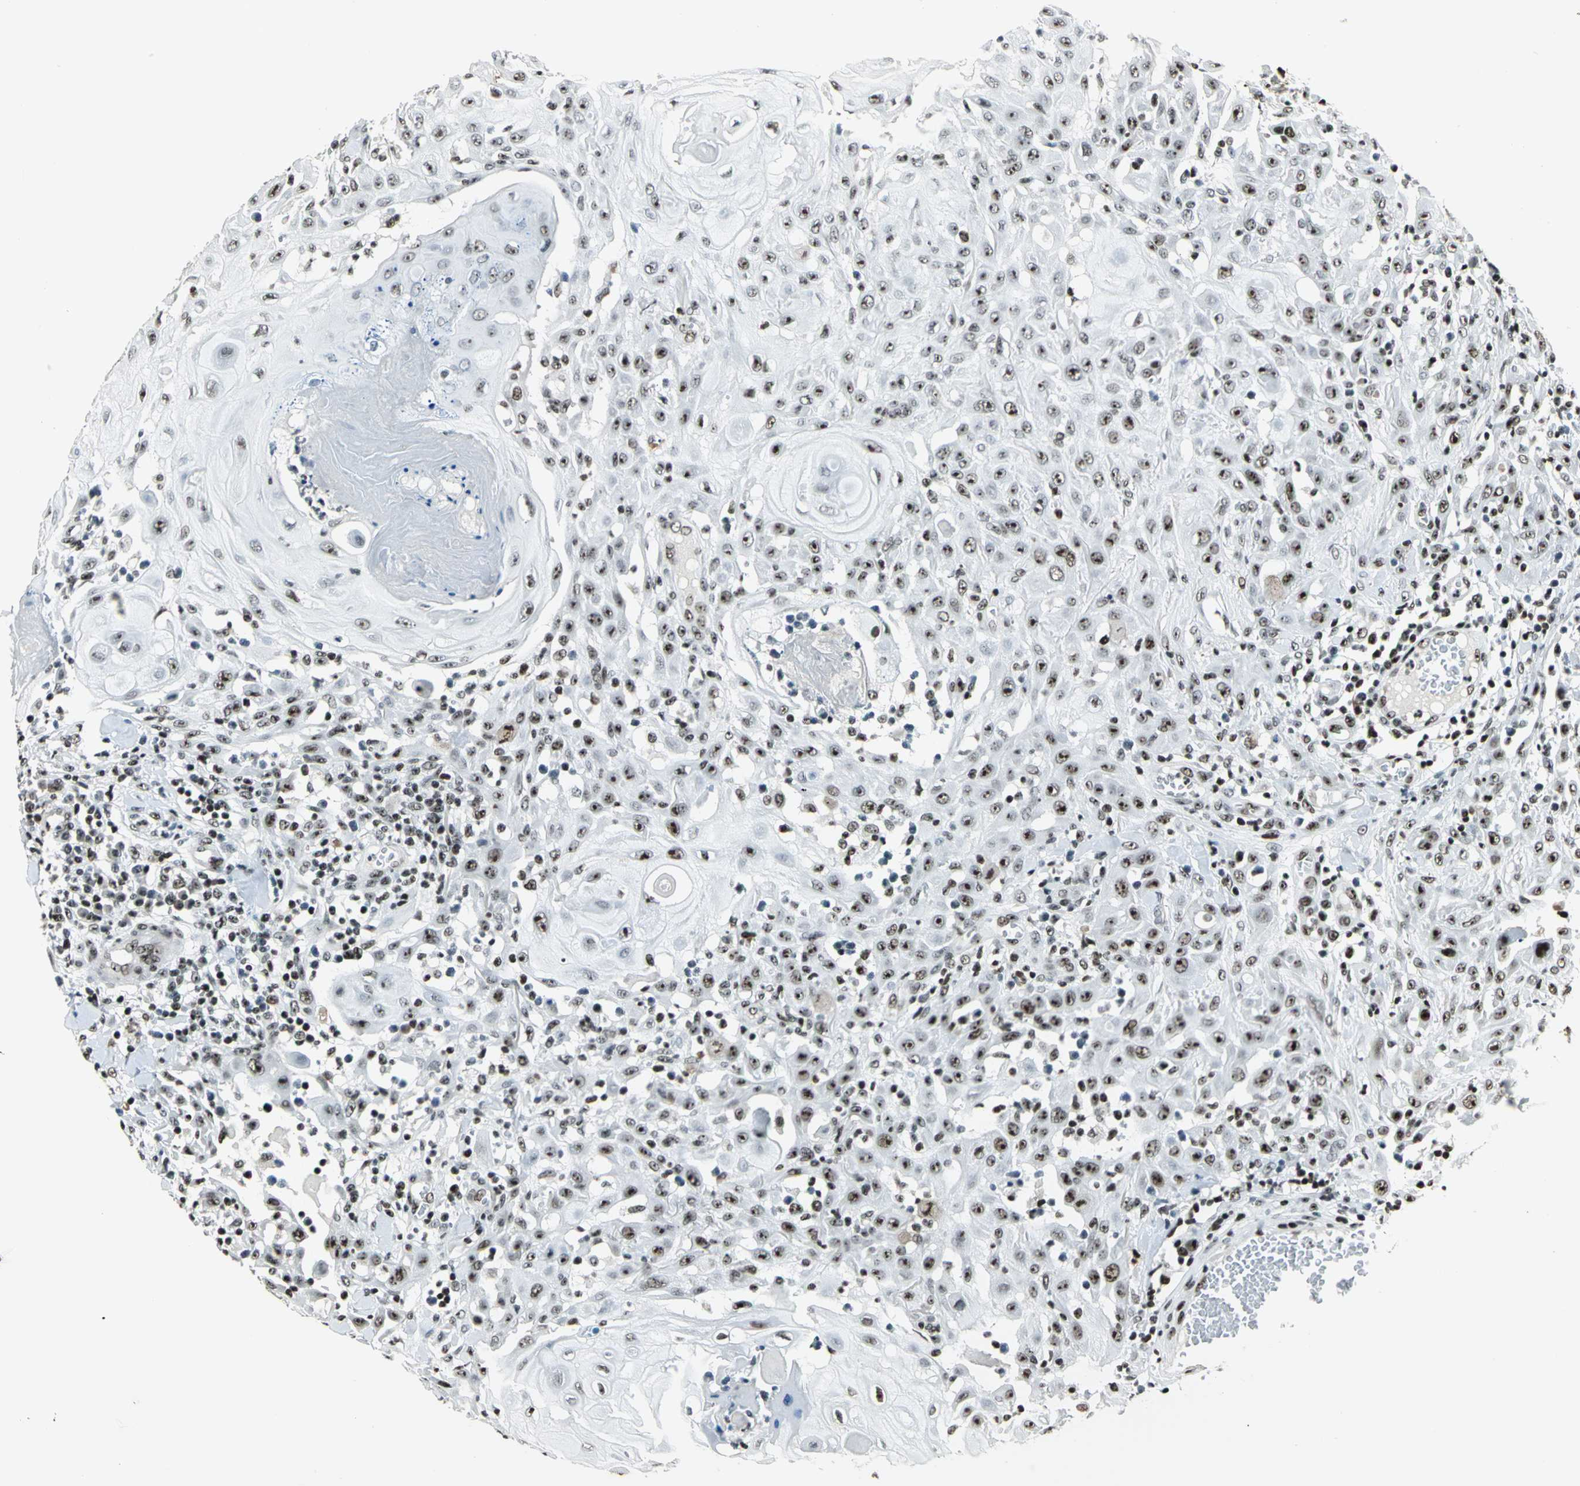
{"staining": {"intensity": "weak", "quantity": "25%-75%", "location": "nuclear"}, "tissue": "skin cancer", "cell_type": "Tumor cells", "image_type": "cancer", "snomed": [{"axis": "morphology", "description": "Squamous cell carcinoma, NOS"}, {"axis": "topography", "description": "Skin"}], "caption": "Immunohistochemical staining of skin cancer (squamous cell carcinoma) displays low levels of weak nuclear expression in about 25%-75% of tumor cells.", "gene": "UBTF", "patient": {"sex": "male", "age": 24}}